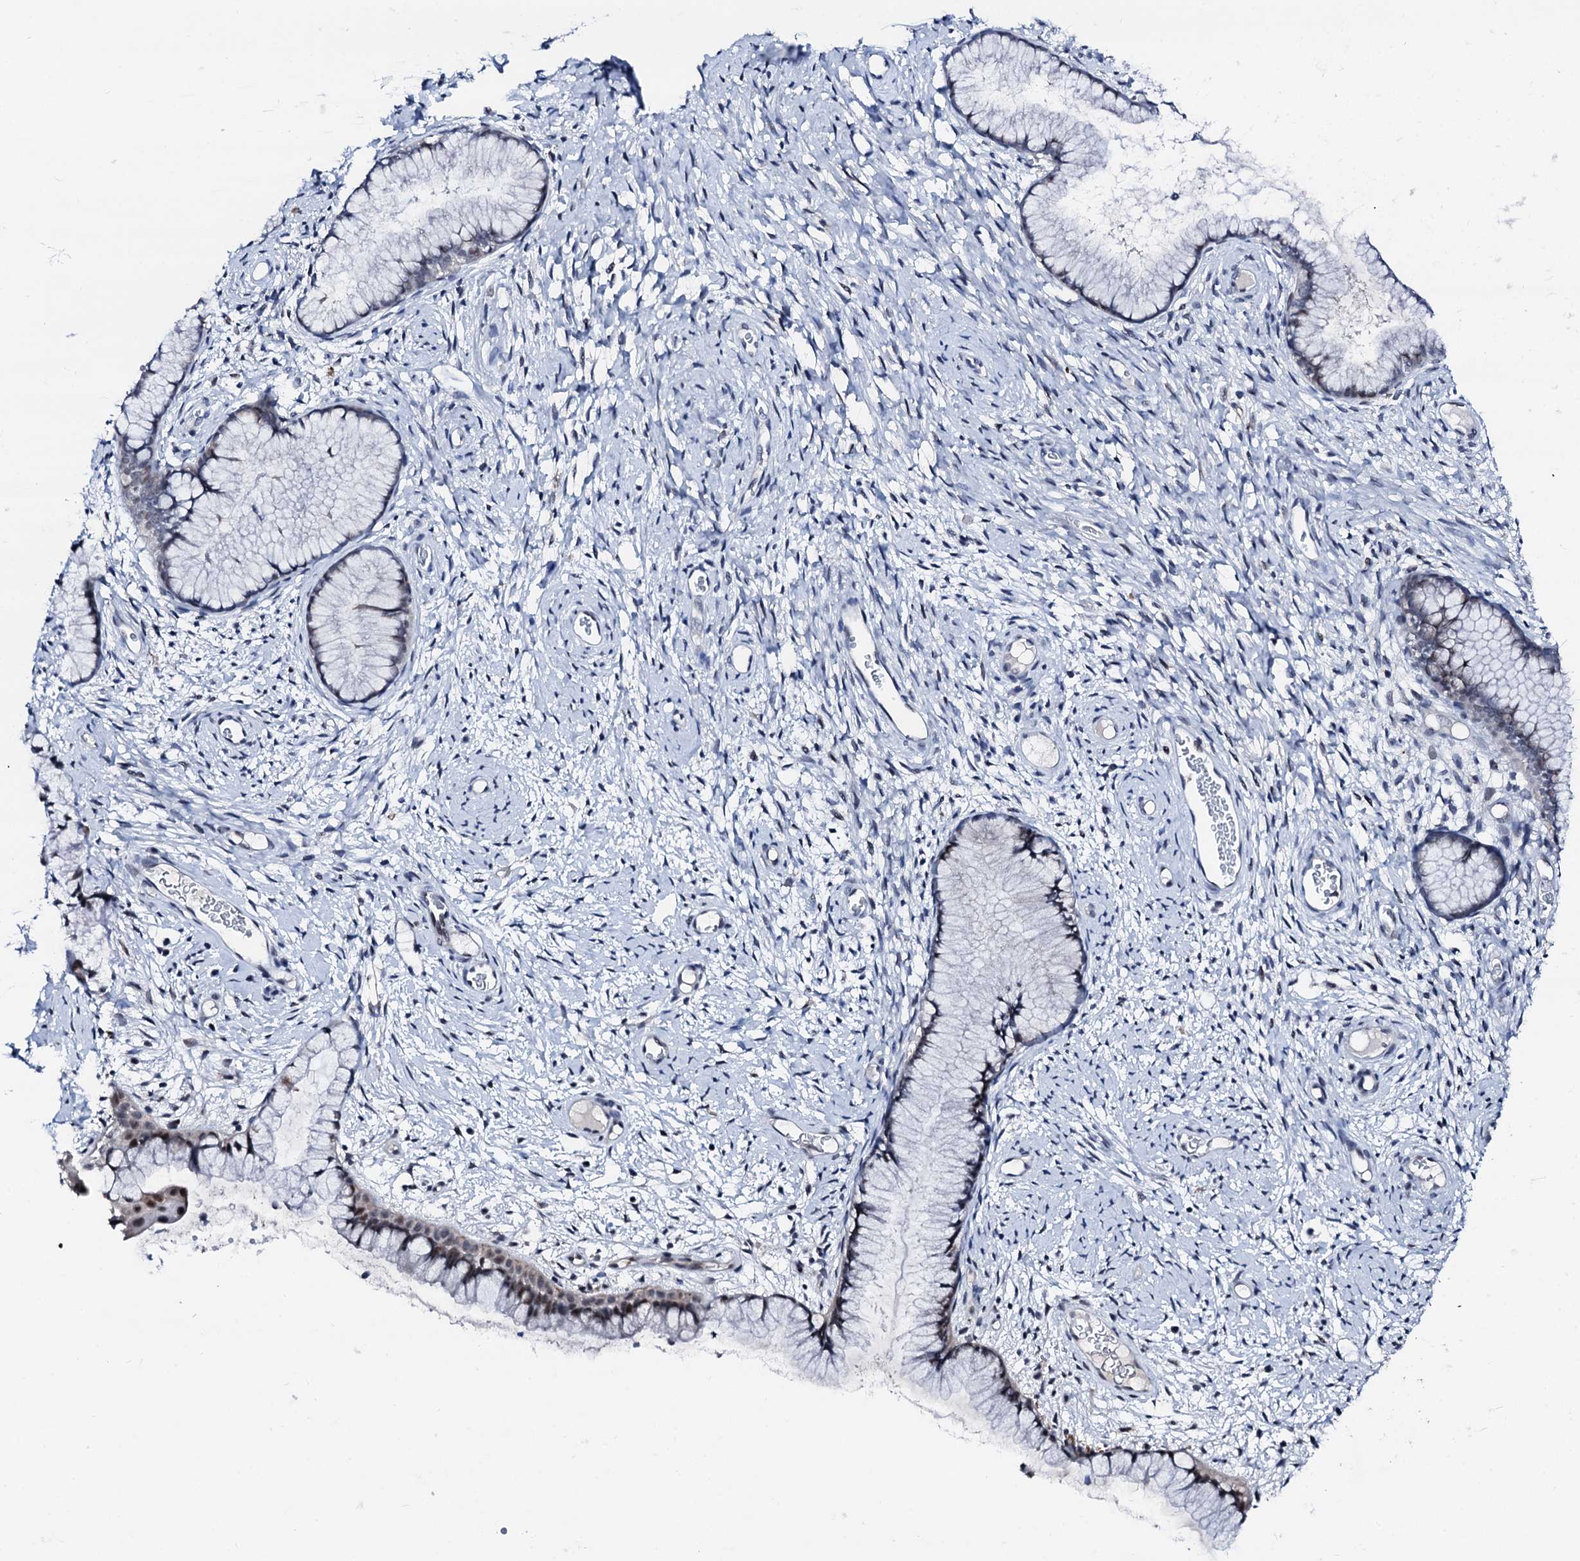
{"staining": {"intensity": "weak", "quantity": "<25%", "location": "nuclear"}, "tissue": "cervix", "cell_type": "Glandular cells", "image_type": "normal", "snomed": [{"axis": "morphology", "description": "Normal tissue, NOS"}, {"axis": "topography", "description": "Cervix"}], "caption": "This is a histopathology image of IHC staining of unremarkable cervix, which shows no staining in glandular cells. The staining is performed using DAB (3,3'-diaminobenzidine) brown chromogen with nuclei counter-stained in using hematoxylin.", "gene": "TRAFD1", "patient": {"sex": "female", "age": 42}}